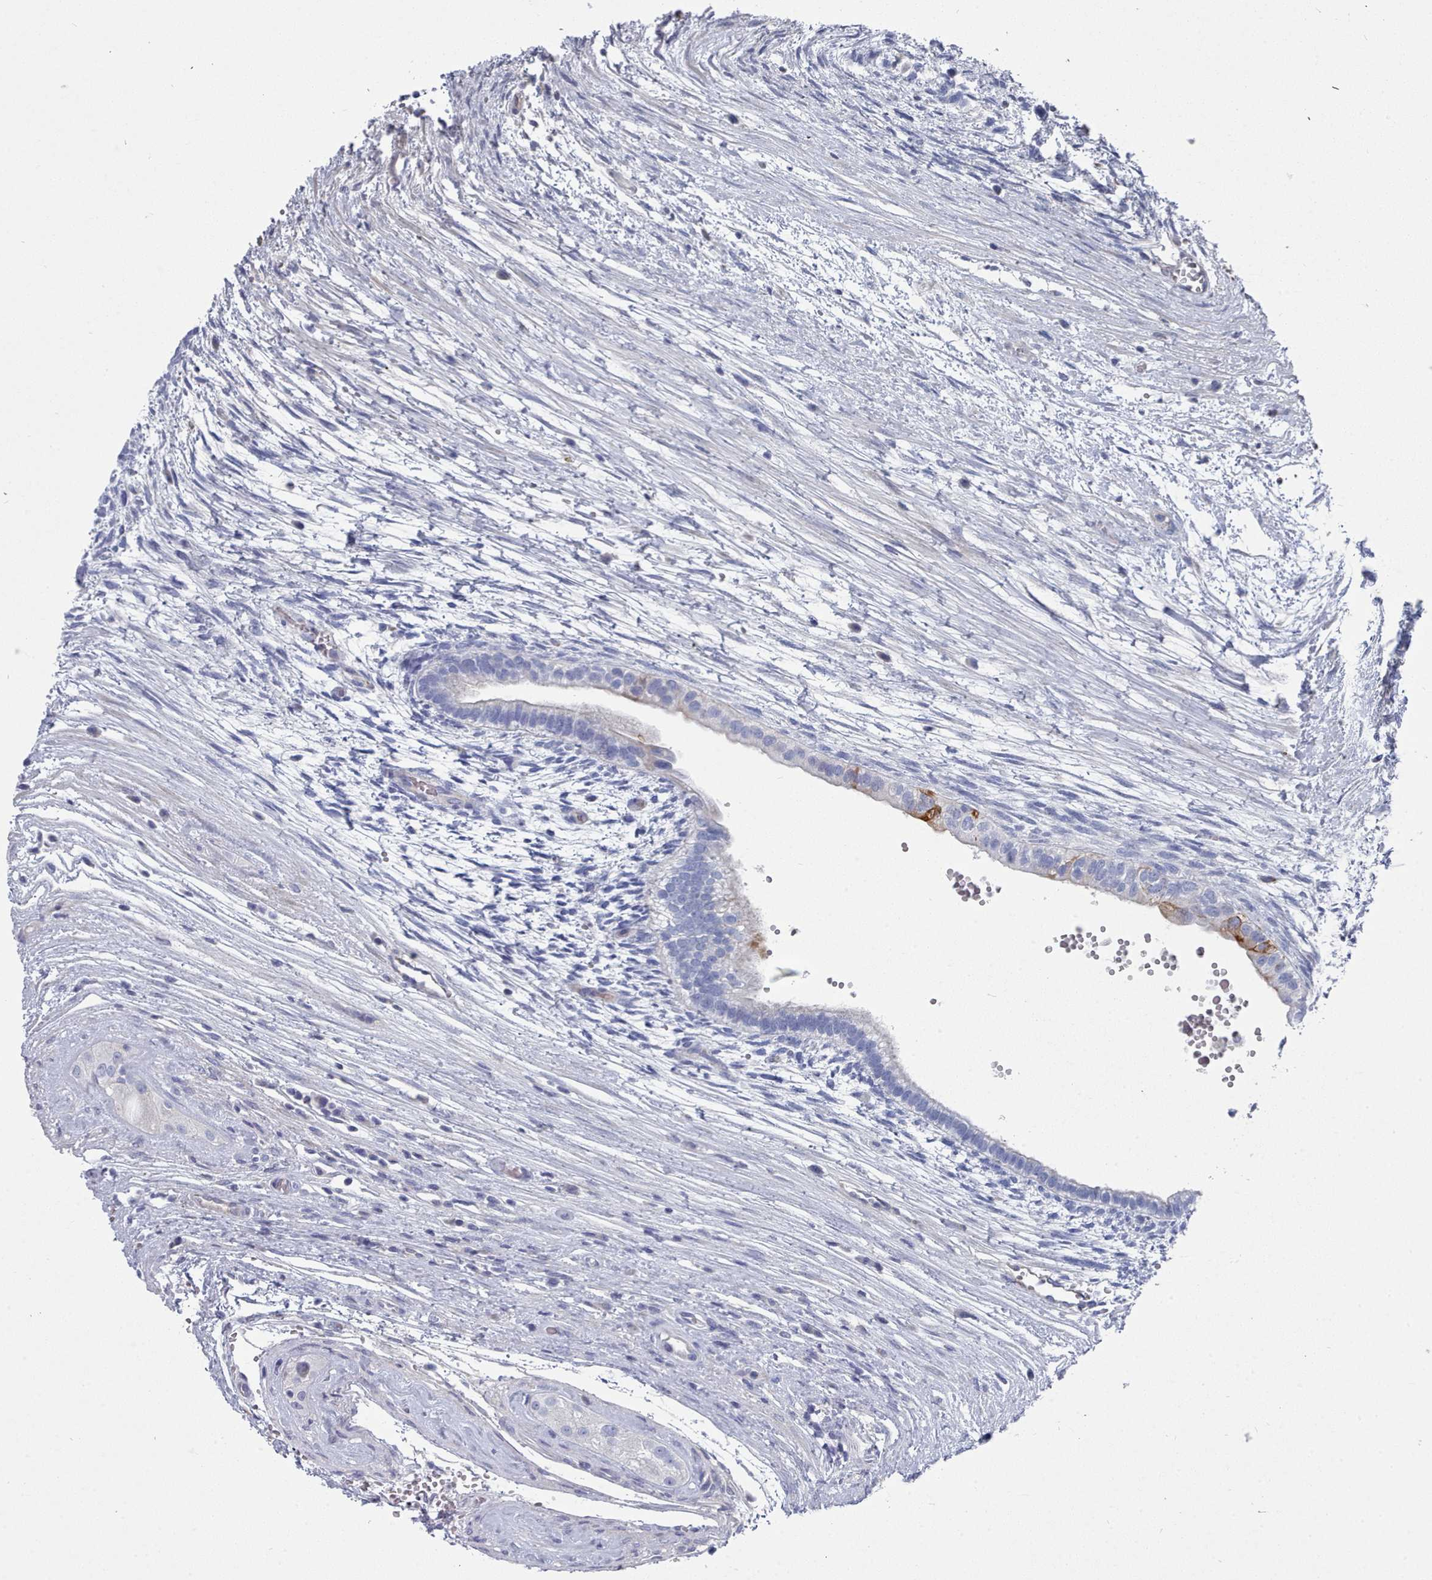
{"staining": {"intensity": "strong", "quantity": "<25%", "location": "cytoplasmic/membranous"}, "tissue": "testis cancer", "cell_type": "Tumor cells", "image_type": "cancer", "snomed": [{"axis": "morphology", "description": "Normal tissue, NOS"}, {"axis": "morphology", "description": "Carcinoma, Embryonal, NOS"}, {"axis": "topography", "description": "Testis"}], "caption": "This is a micrograph of IHC staining of embryonal carcinoma (testis), which shows strong staining in the cytoplasmic/membranous of tumor cells.", "gene": "PDE4C", "patient": {"sex": "male", "age": 32}}